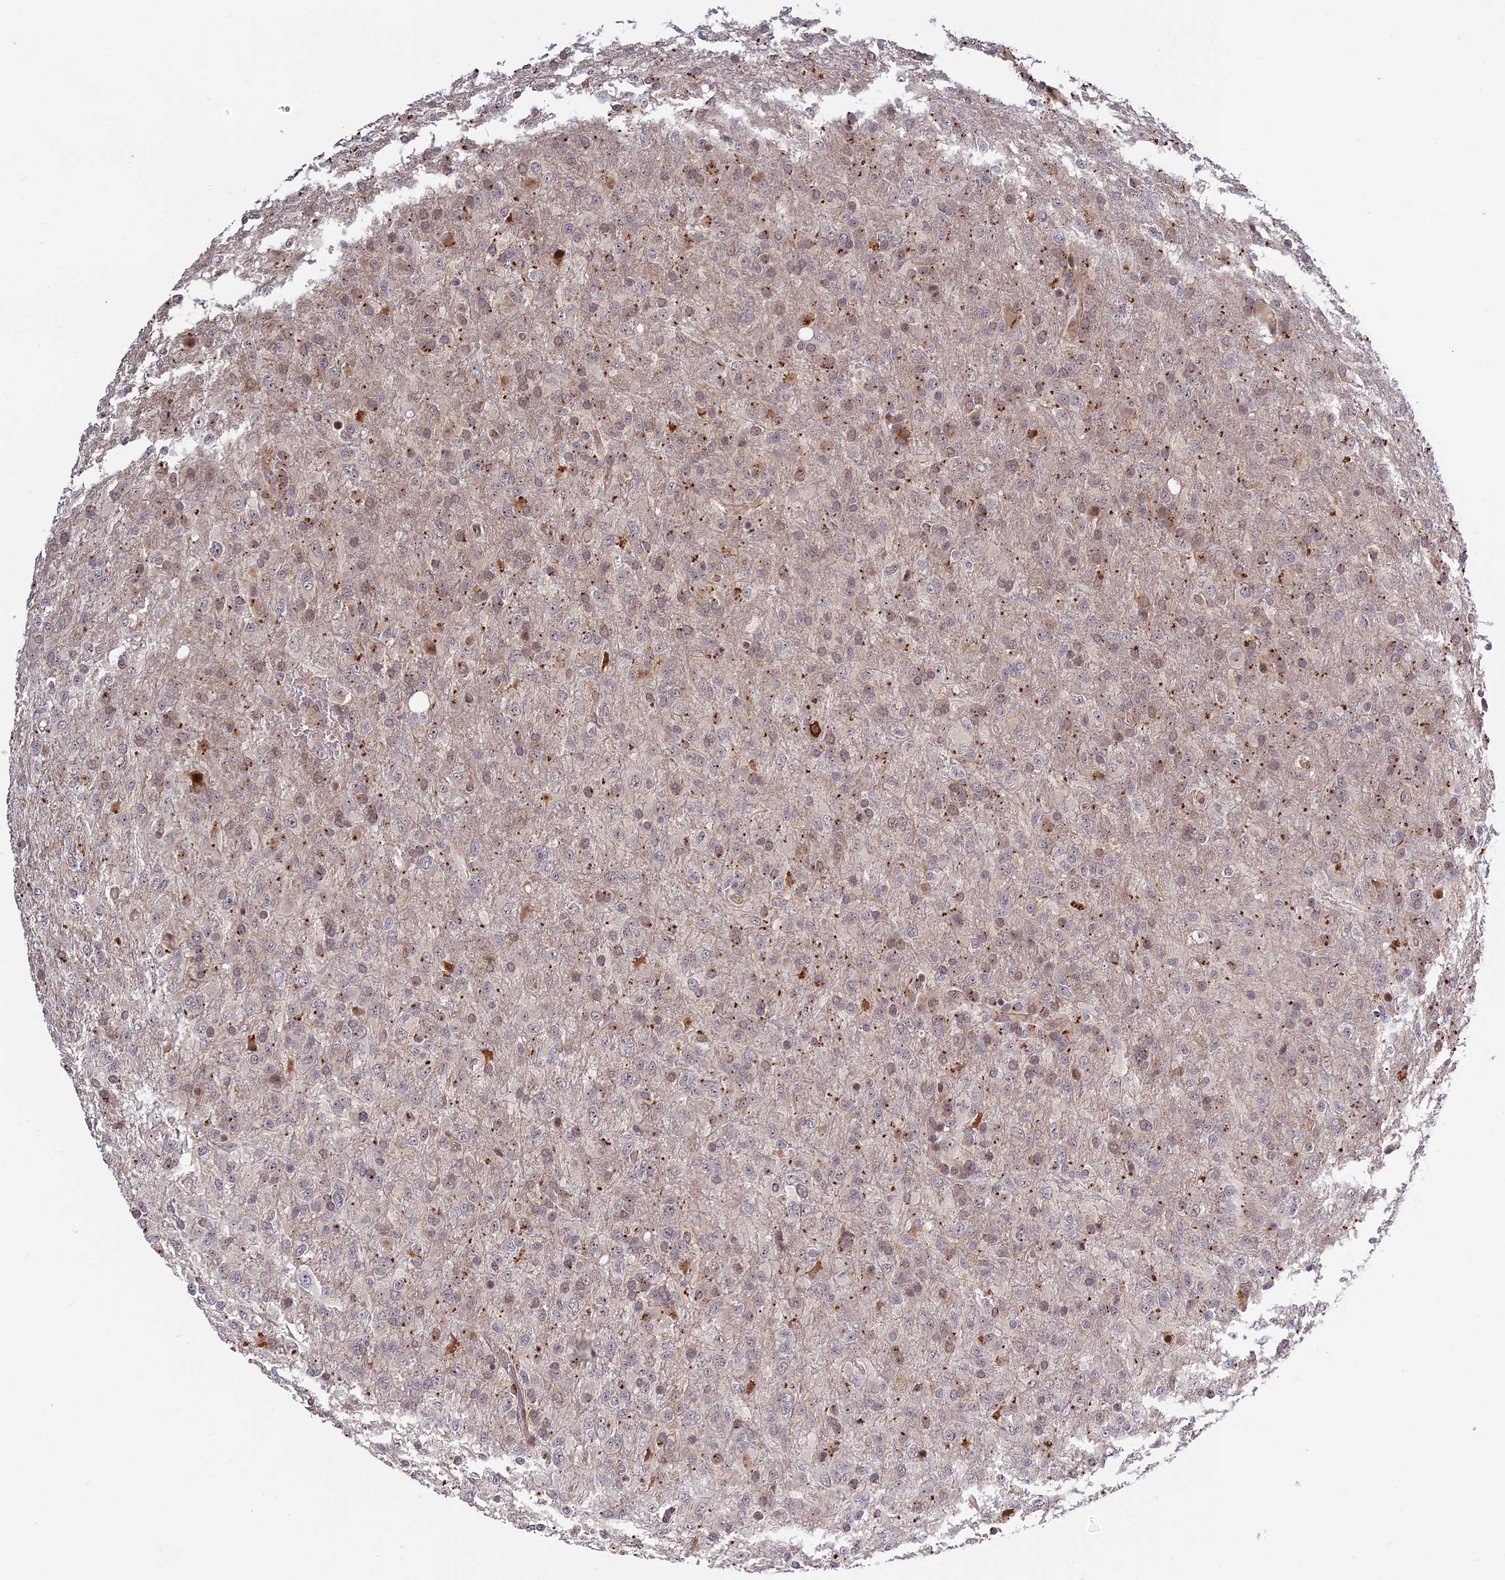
{"staining": {"intensity": "weak", "quantity": "25%-75%", "location": "cytoplasmic/membranous,nuclear"}, "tissue": "glioma", "cell_type": "Tumor cells", "image_type": "cancer", "snomed": [{"axis": "morphology", "description": "Glioma, malignant, High grade"}, {"axis": "topography", "description": "Brain"}], "caption": "Weak cytoplasmic/membranous and nuclear staining for a protein is appreciated in approximately 25%-75% of tumor cells of glioma using IHC.", "gene": "UFSP2", "patient": {"sex": "female", "age": 74}}